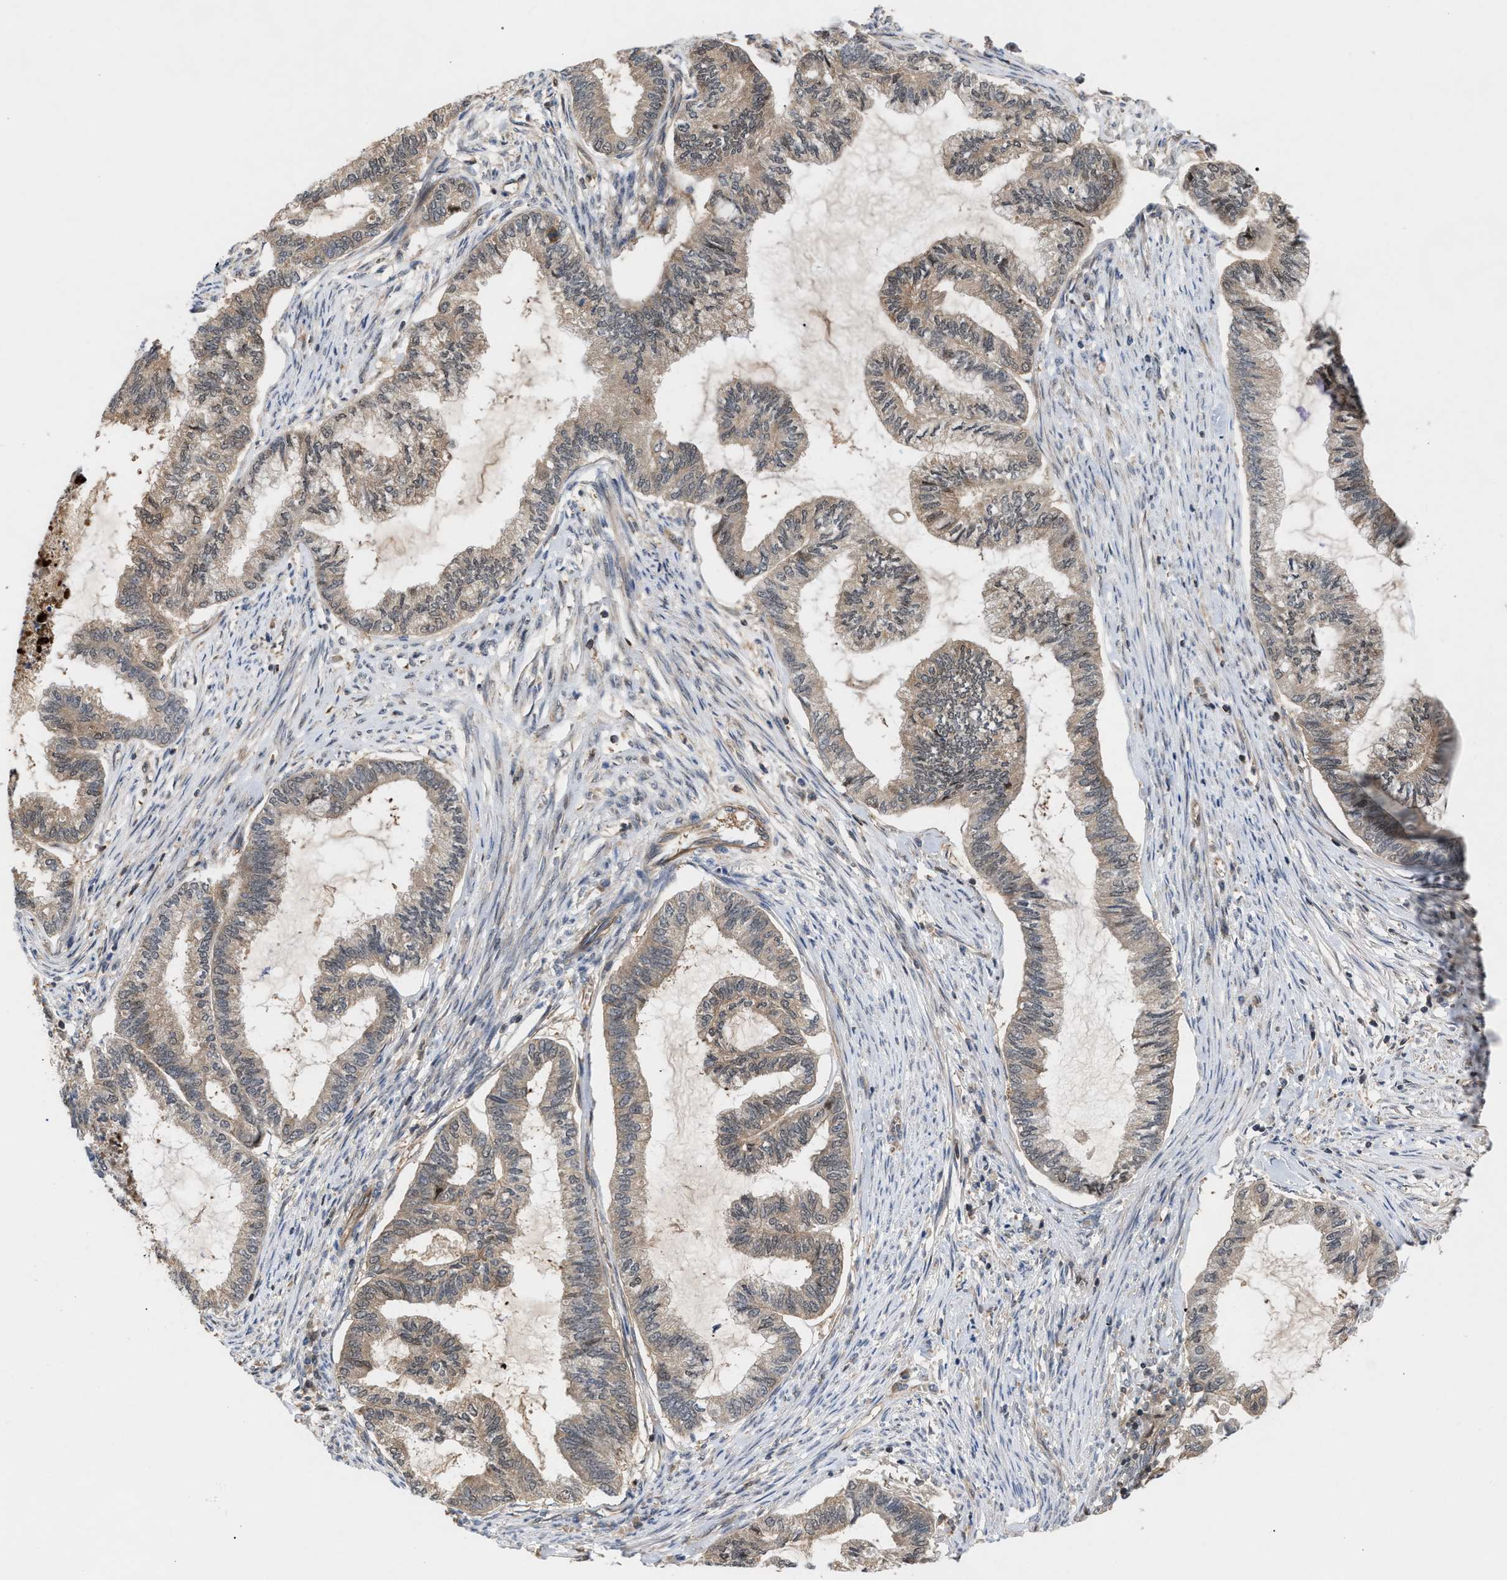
{"staining": {"intensity": "weak", "quantity": ">75%", "location": "cytoplasmic/membranous"}, "tissue": "endometrial cancer", "cell_type": "Tumor cells", "image_type": "cancer", "snomed": [{"axis": "morphology", "description": "Adenocarcinoma, NOS"}, {"axis": "topography", "description": "Endometrium"}], "caption": "Immunohistochemical staining of human adenocarcinoma (endometrial) displays low levels of weak cytoplasmic/membranous protein expression in approximately >75% of tumor cells.", "gene": "GLOD4", "patient": {"sex": "female", "age": 86}}